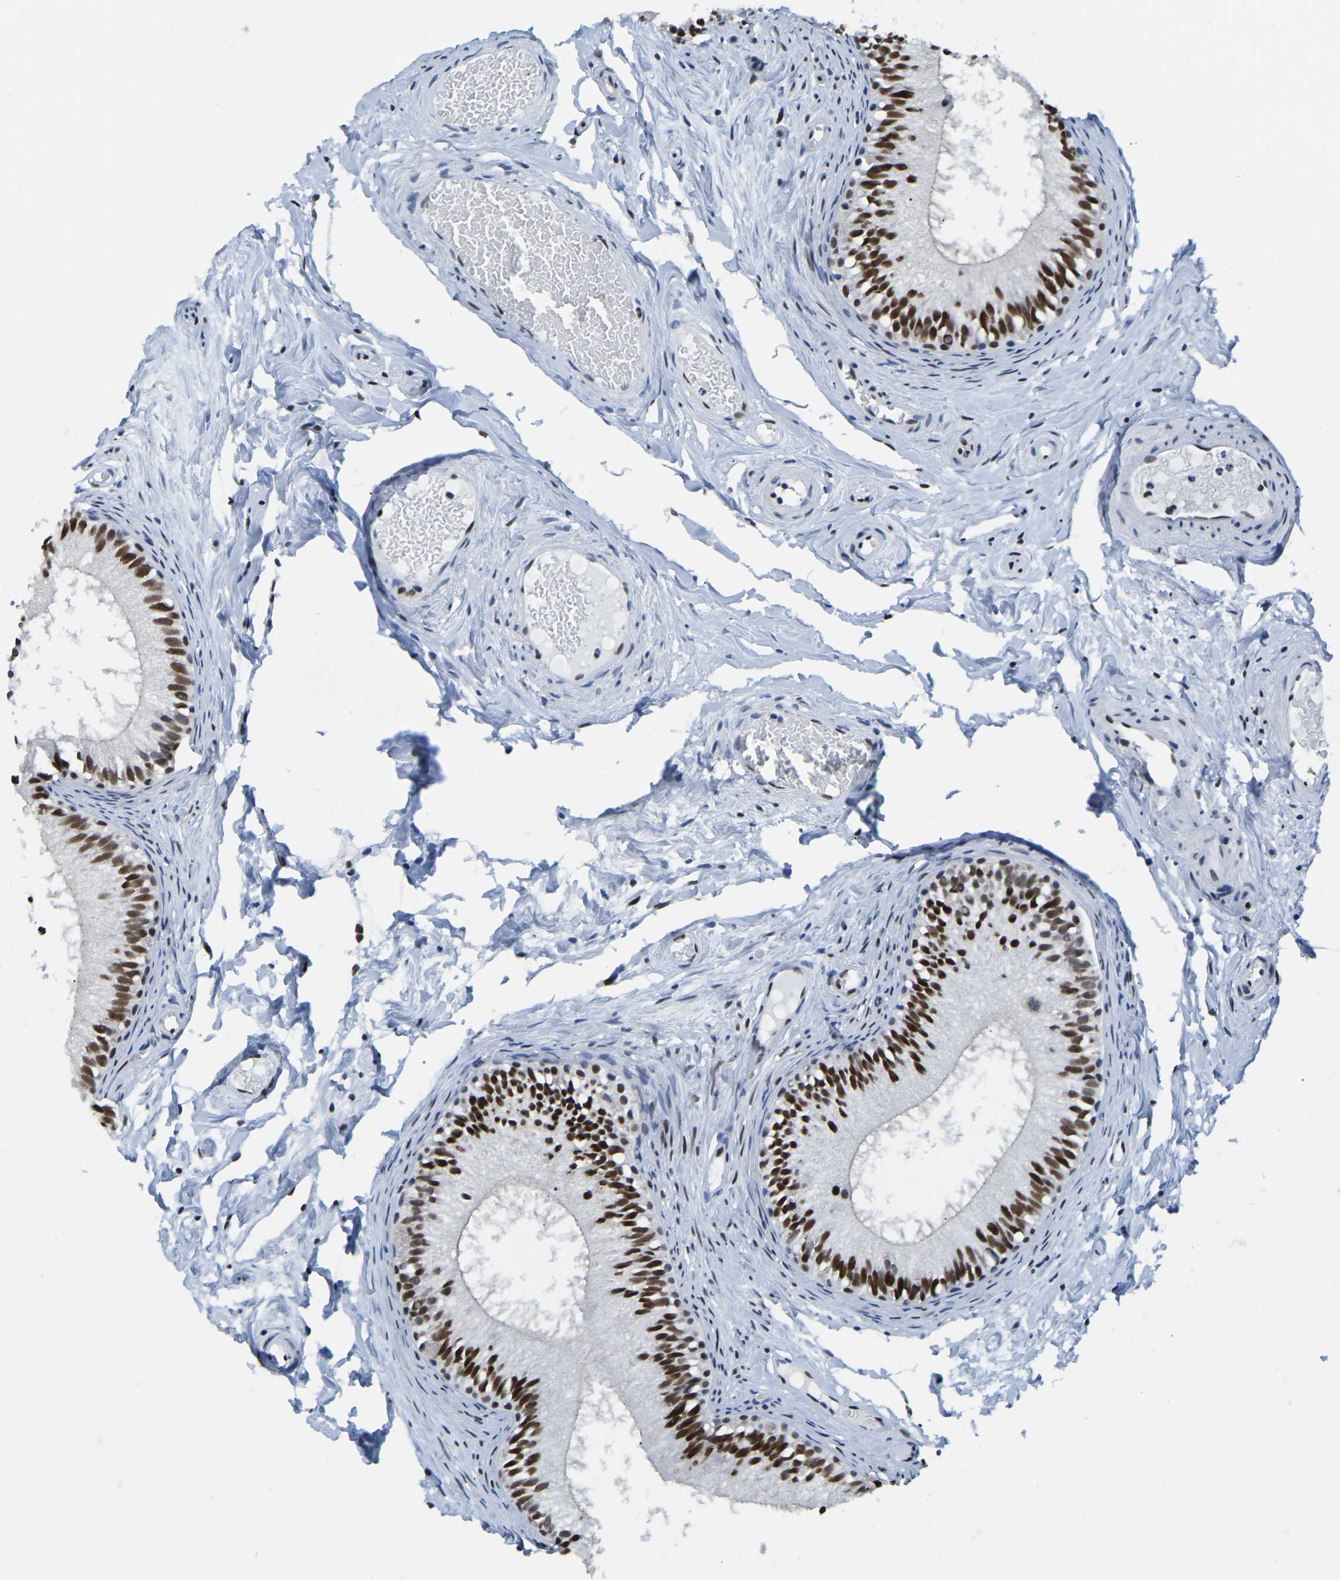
{"staining": {"intensity": "strong", "quantity": ">75%", "location": "nuclear"}, "tissue": "epididymis", "cell_type": "Glandular cells", "image_type": "normal", "snomed": [{"axis": "morphology", "description": "Normal tissue, NOS"}, {"axis": "topography", "description": "Epididymis"}], "caption": "Epididymis stained with a brown dye reveals strong nuclear positive staining in about >75% of glandular cells.", "gene": "UBA1", "patient": {"sex": "male", "age": 46}}